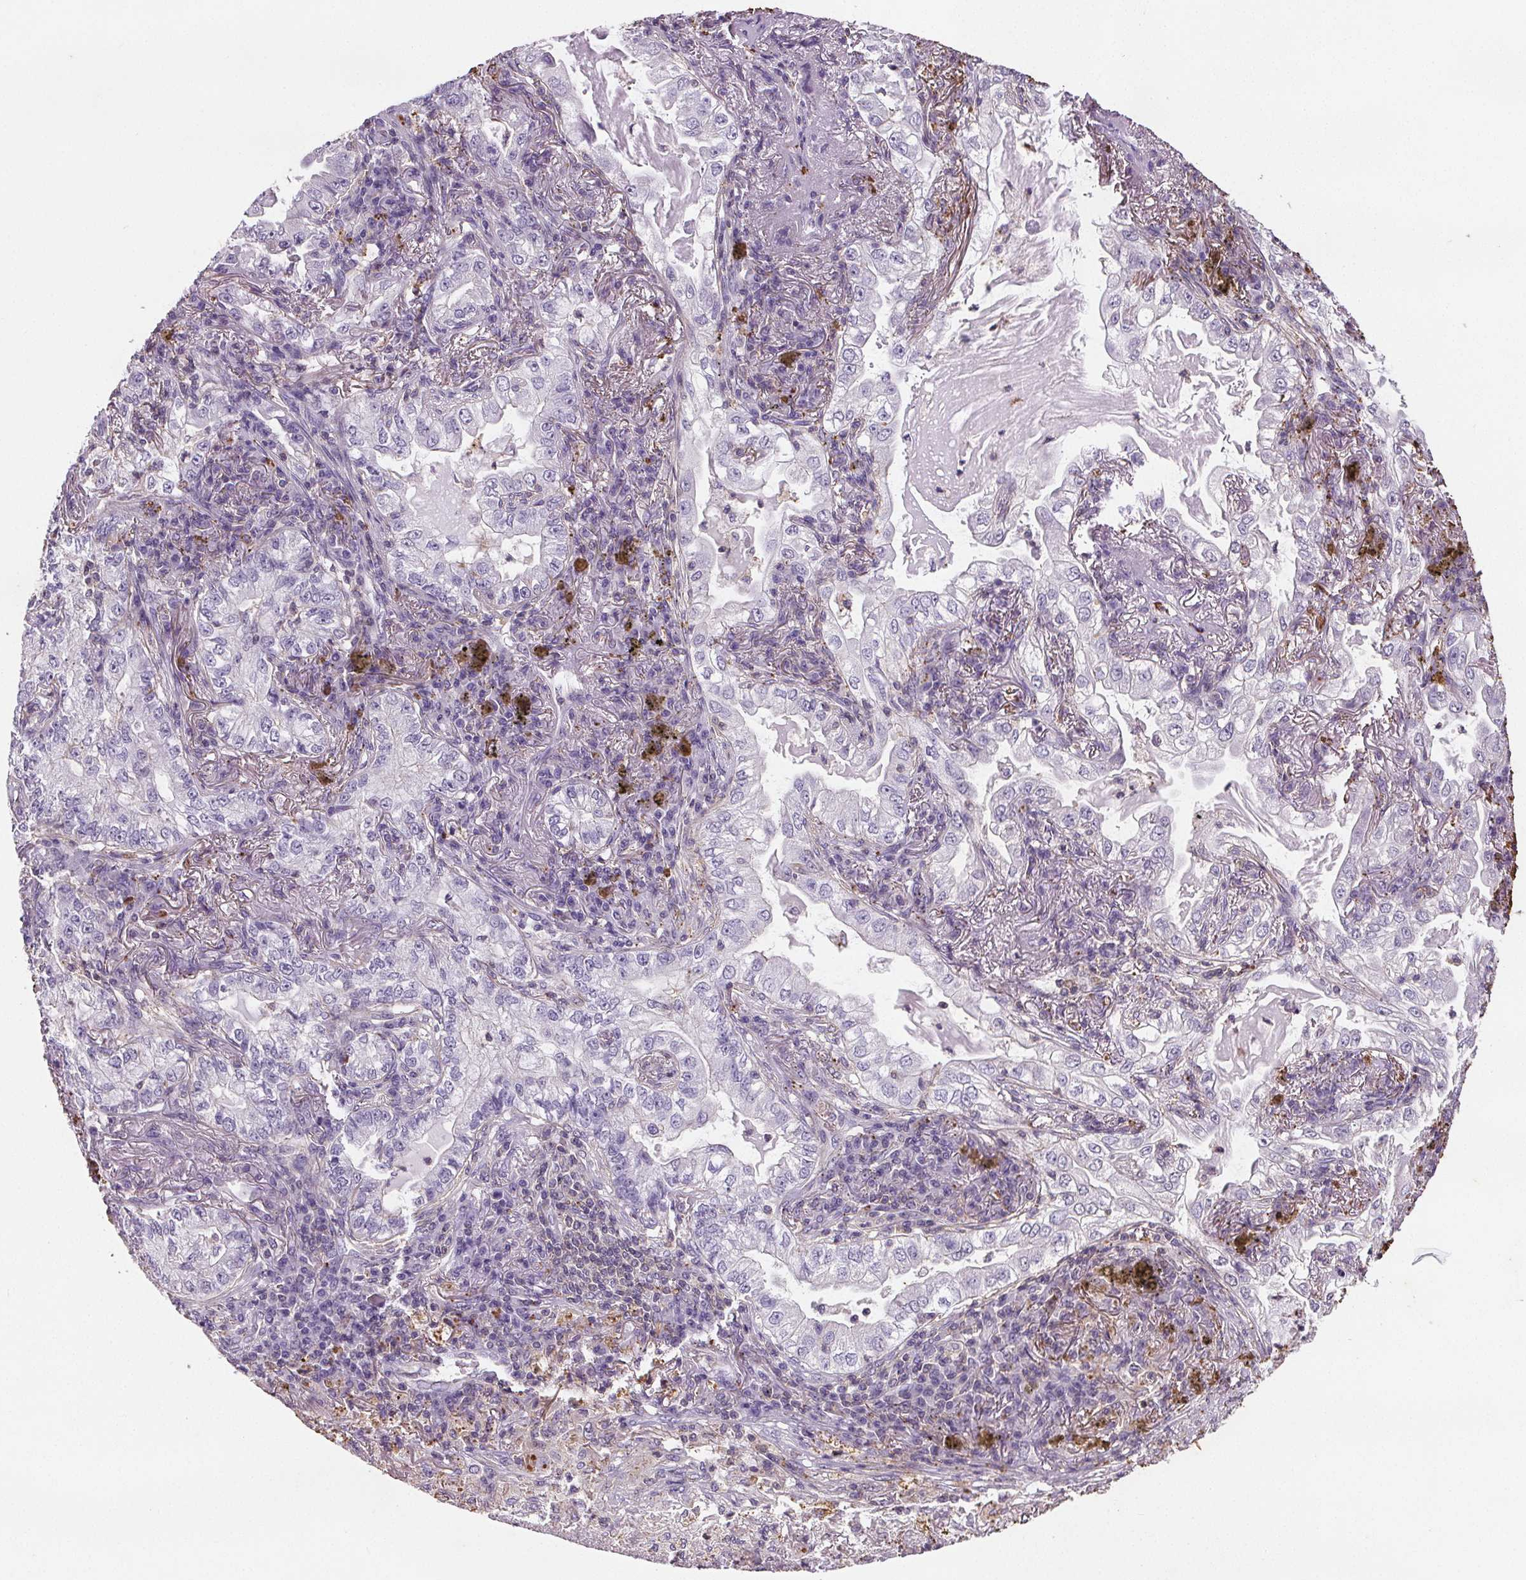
{"staining": {"intensity": "negative", "quantity": "none", "location": "none"}, "tissue": "lung cancer", "cell_type": "Tumor cells", "image_type": "cancer", "snomed": [{"axis": "morphology", "description": "Adenocarcinoma, NOS"}, {"axis": "topography", "description": "Lung"}], "caption": "The immunohistochemistry (IHC) photomicrograph has no significant positivity in tumor cells of adenocarcinoma (lung) tissue. (DAB immunohistochemistry (IHC) visualized using brightfield microscopy, high magnification).", "gene": "C19orf84", "patient": {"sex": "female", "age": 73}}